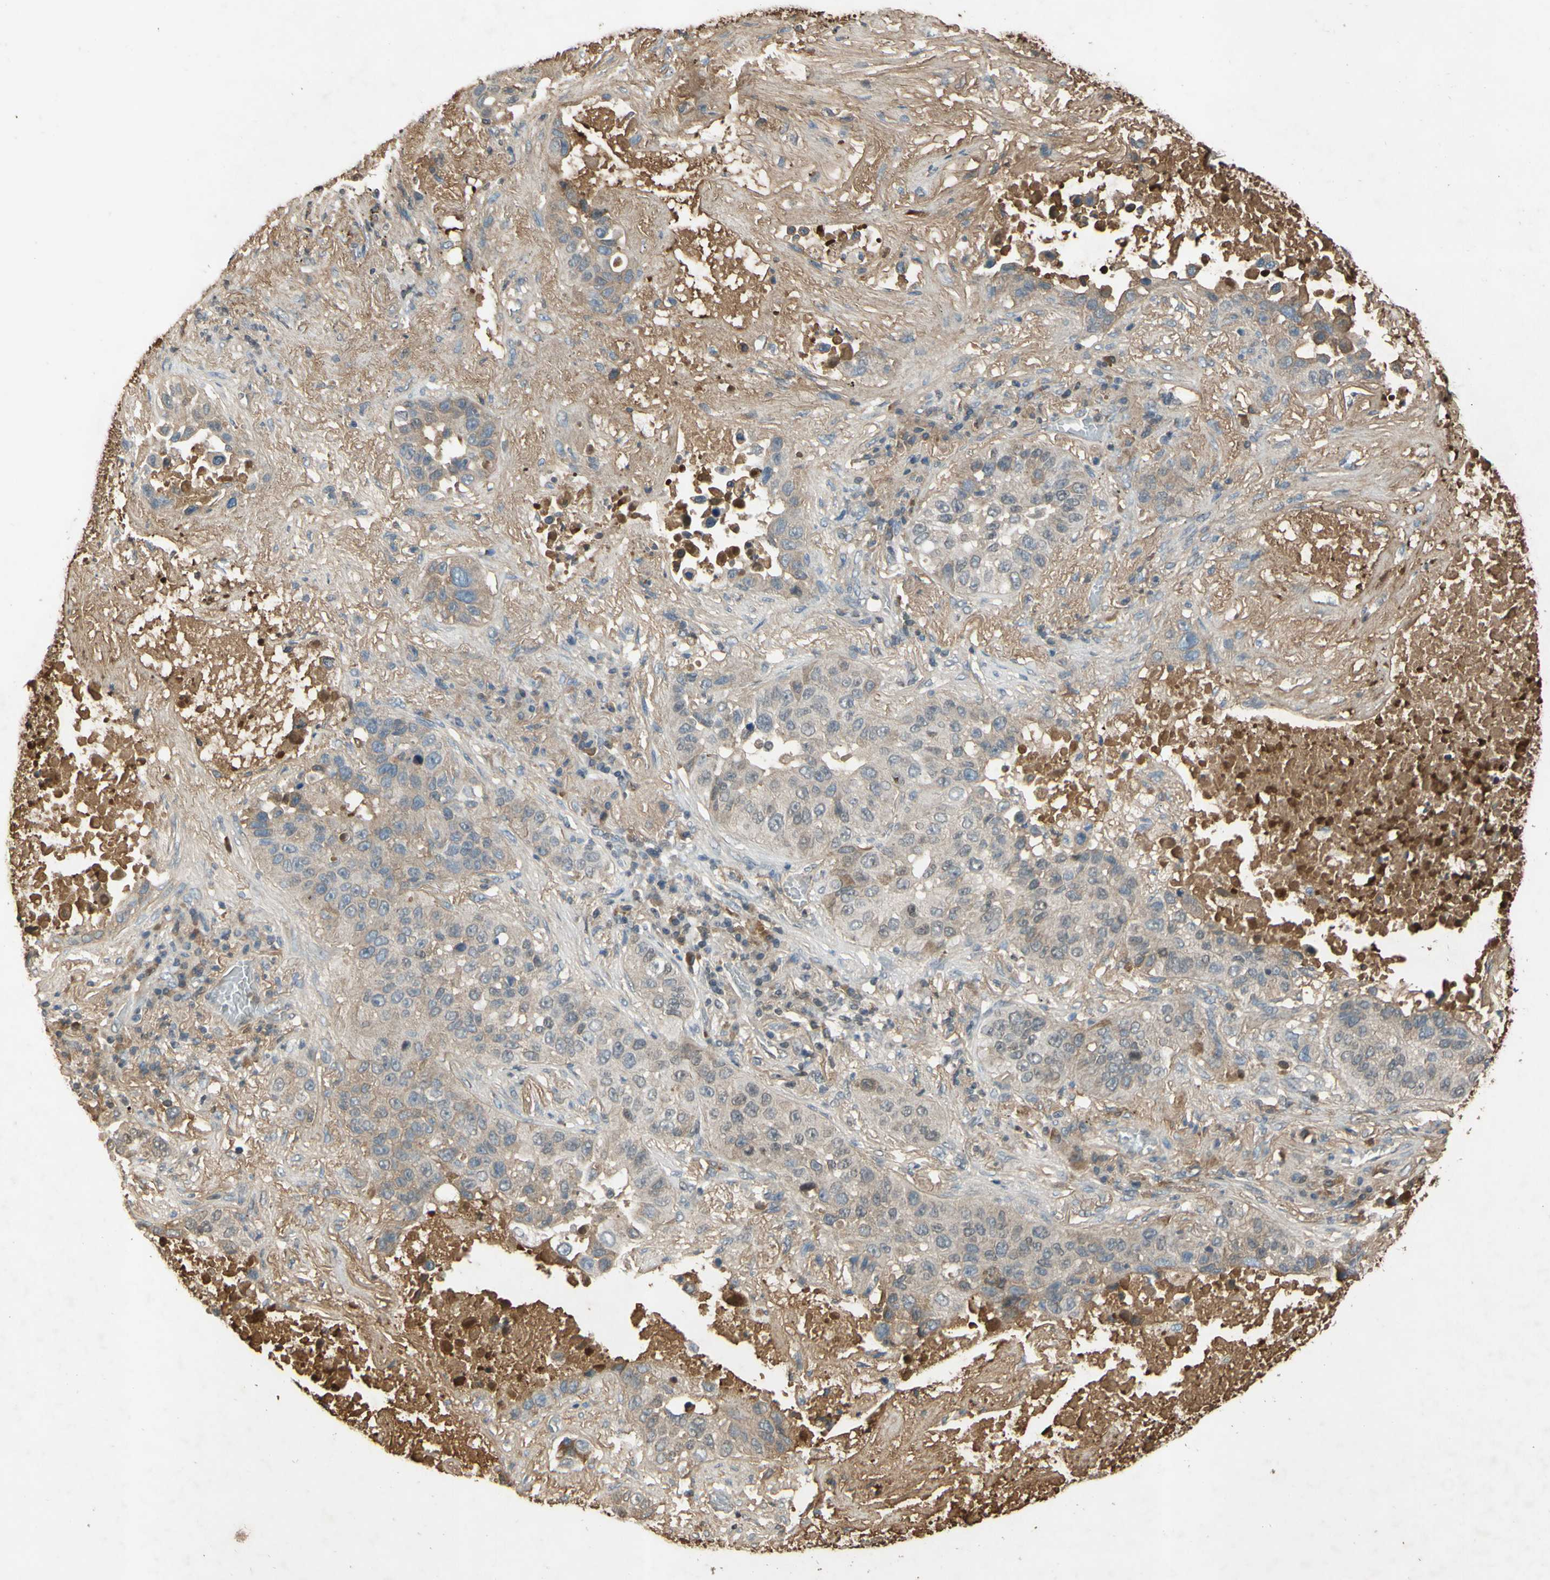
{"staining": {"intensity": "weak", "quantity": ">75%", "location": "cytoplasmic/membranous"}, "tissue": "lung cancer", "cell_type": "Tumor cells", "image_type": "cancer", "snomed": [{"axis": "morphology", "description": "Squamous cell carcinoma, NOS"}, {"axis": "topography", "description": "Lung"}], "caption": "Immunohistochemical staining of human lung cancer (squamous cell carcinoma) displays low levels of weak cytoplasmic/membranous positivity in about >75% of tumor cells.", "gene": "TIMP2", "patient": {"sex": "male", "age": 57}}